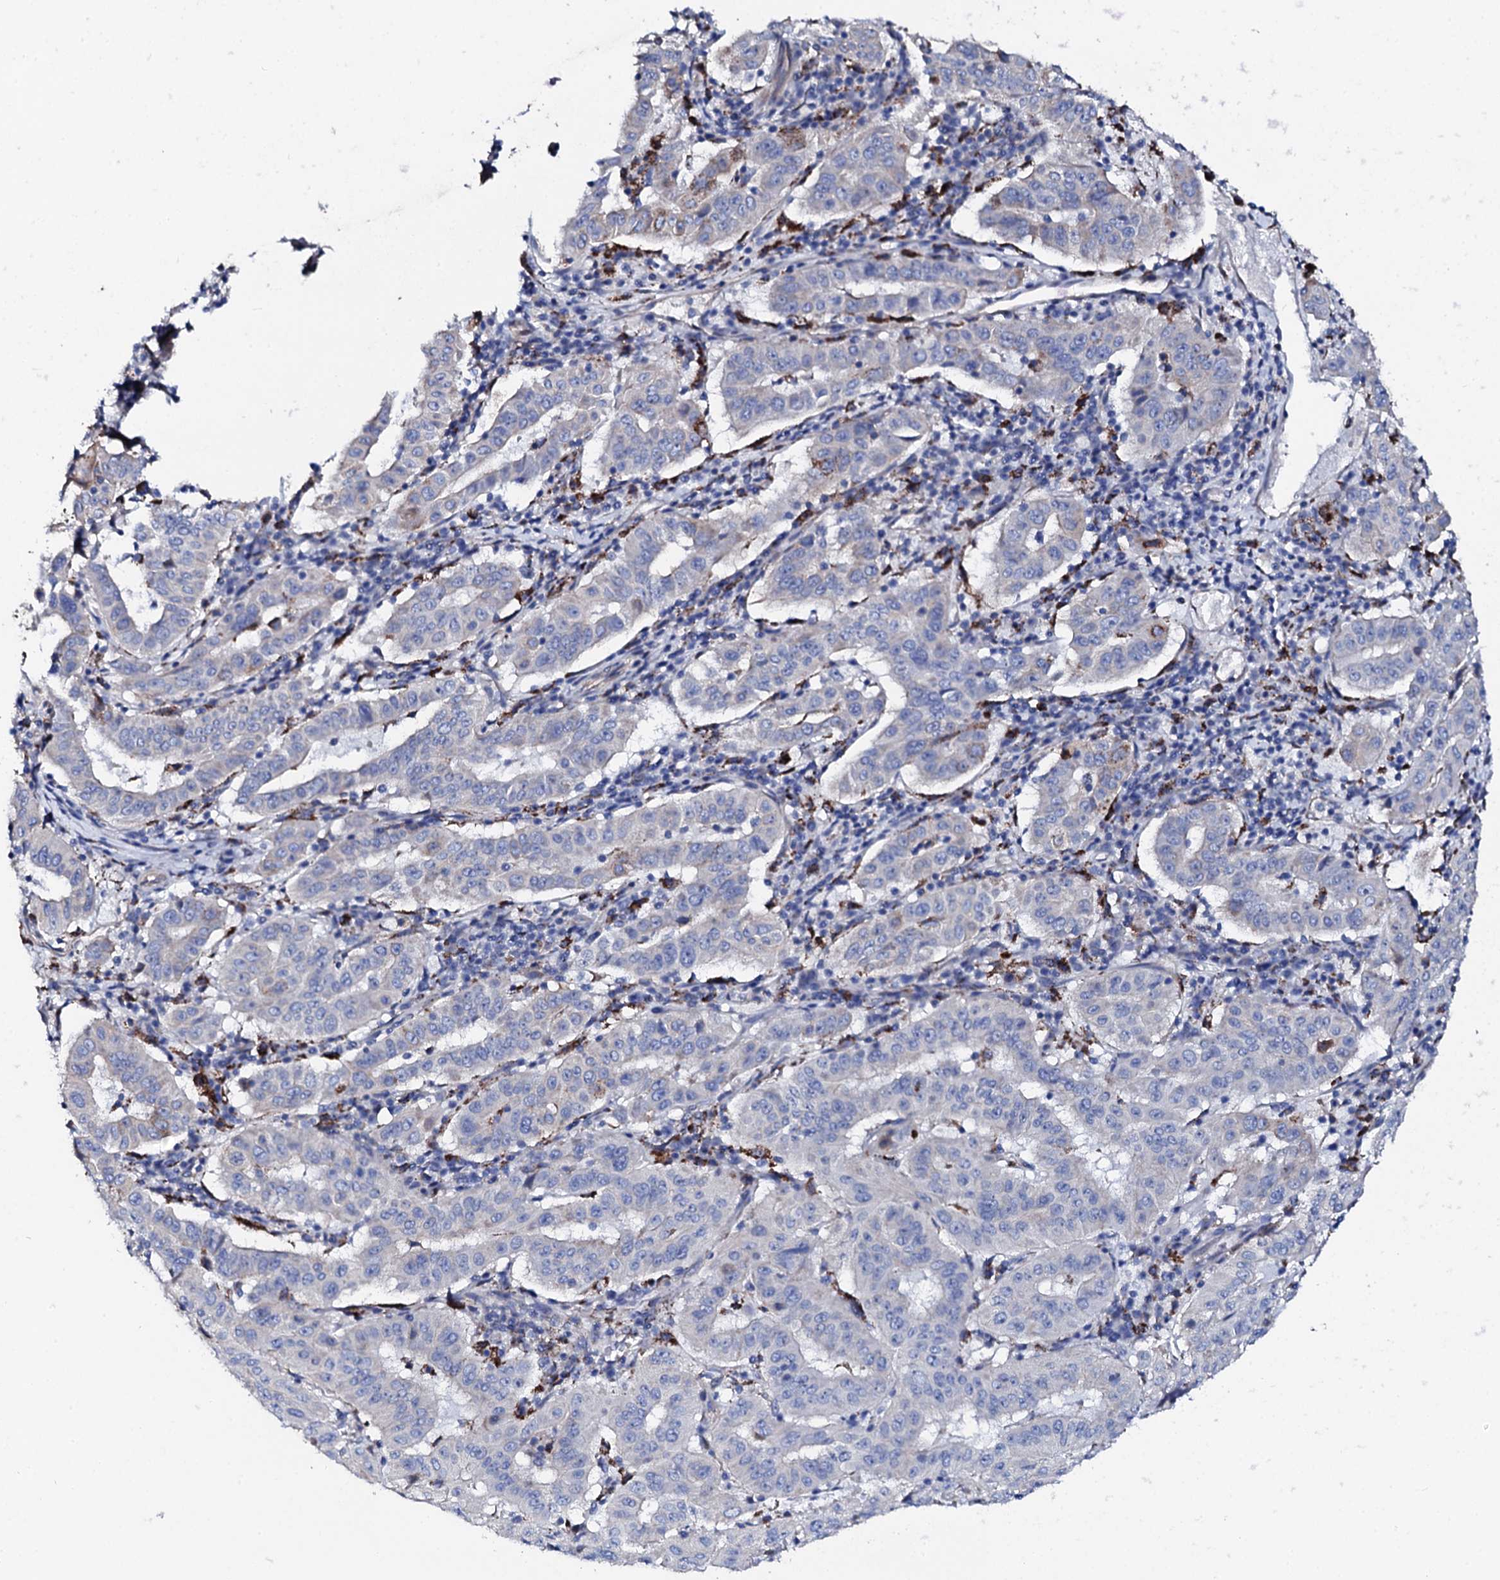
{"staining": {"intensity": "negative", "quantity": "none", "location": "none"}, "tissue": "pancreatic cancer", "cell_type": "Tumor cells", "image_type": "cancer", "snomed": [{"axis": "morphology", "description": "Adenocarcinoma, NOS"}, {"axis": "topography", "description": "Pancreas"}], "caption": "DAB (3,3'-diaminobenzidine) immunohistochemical staining of pancreatic cancer demonstrates no significant staining in tumor cells.", "gene": "KLHL32", "patient": {"sex": "male", "age": 63}}